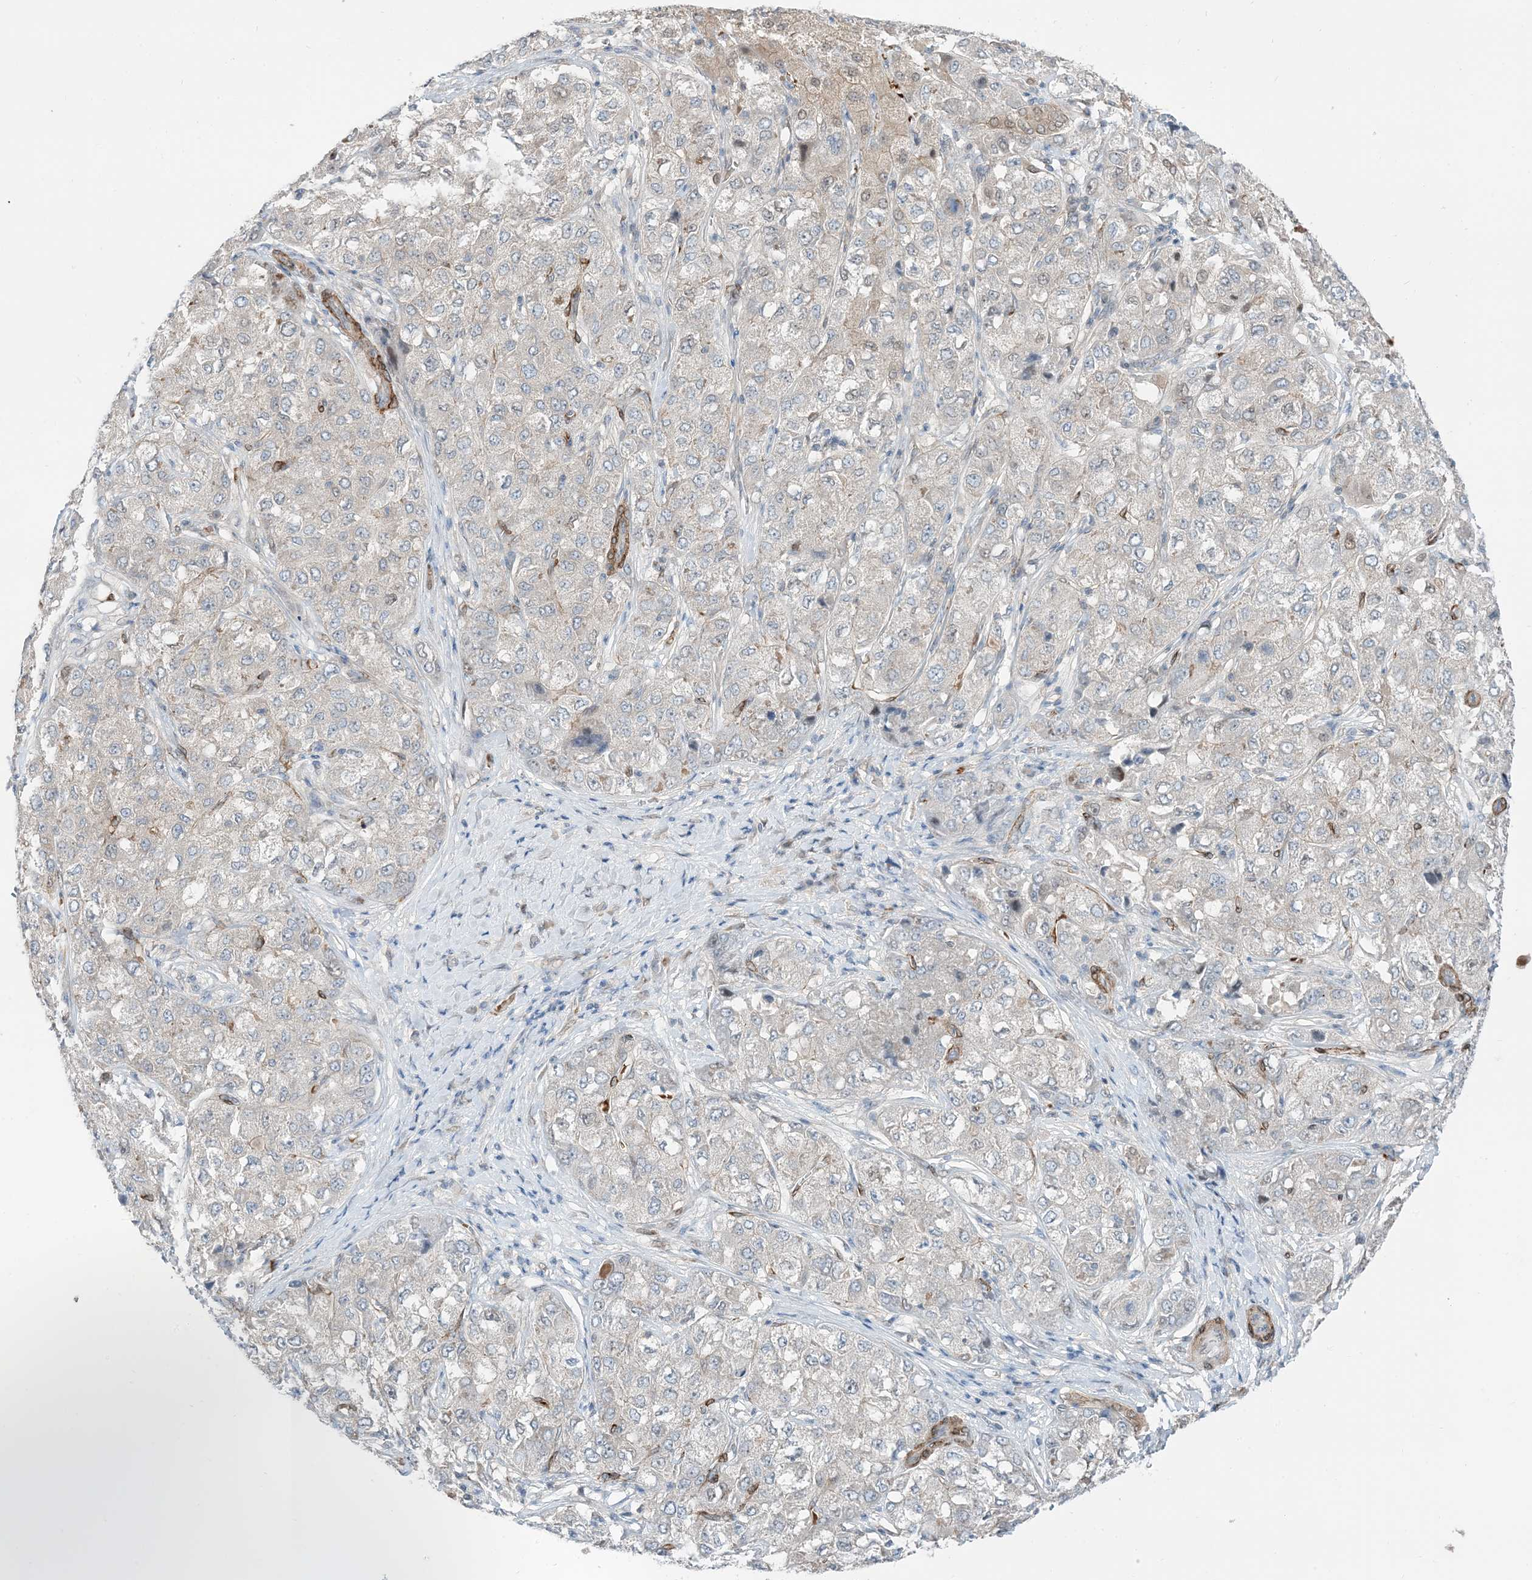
{"staining": {"intensity": "weak", "quantity": "<25%", "location": "nuclear"}, "tissue": "liver cancer", "cell_type": "Tumor cells", "image_type": "cancer", "snomed": [{"axis": "morphology", "description": "Carcinoma, Hepatocellular, NOS"}, {"axis": "topography", "description": "Liver"}], "caption": "This is an immunohistochemistry photomicrograph of human liver hepatocellular carcinoma. There is no positivity in tumor cells.", "gene": "RIN1", "patient": {"sex": "male", "age": 80}}